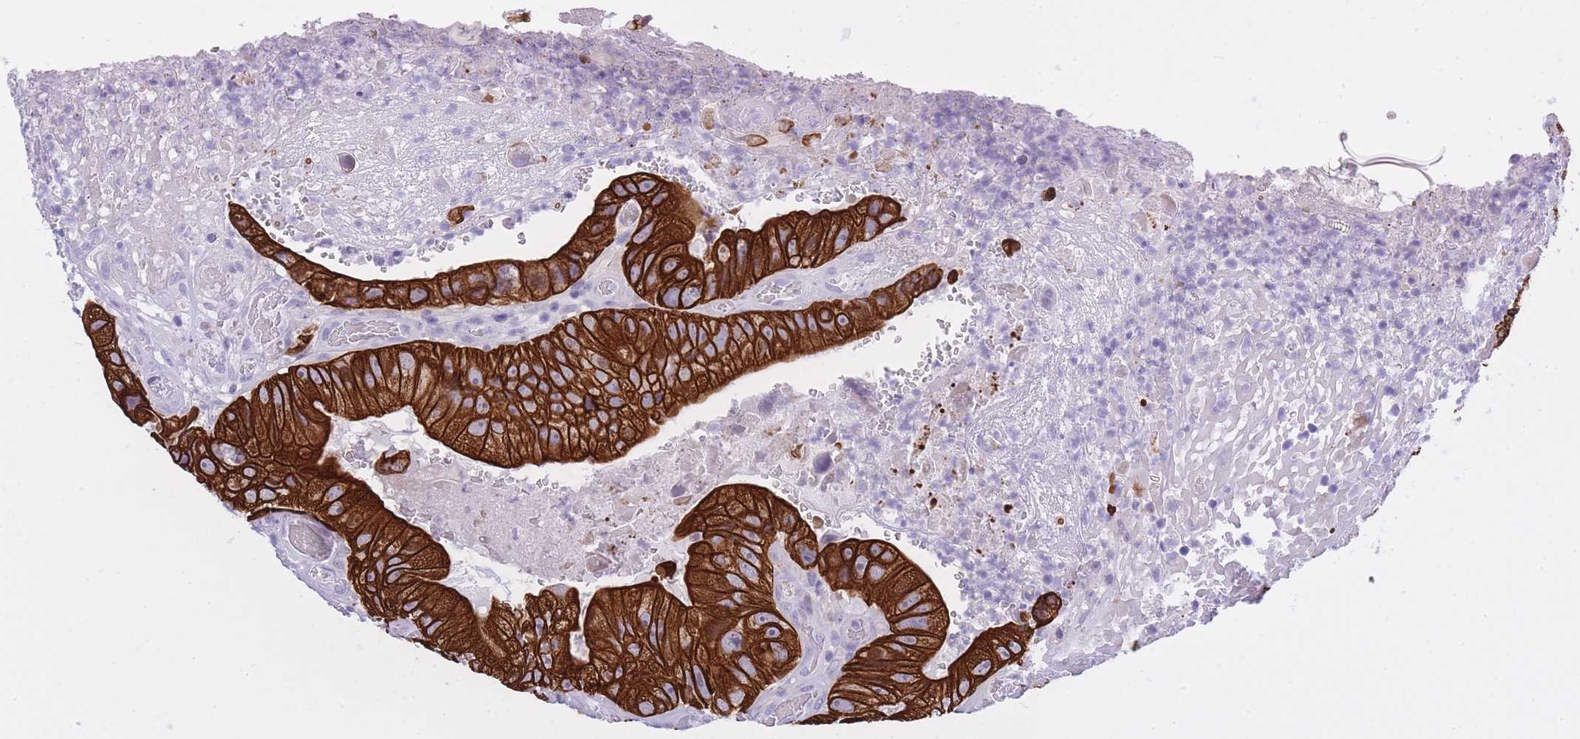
{"staining": {"intensity": "strong", "quantity": ">75%", "location": "cytoplasmic/membranous"}, "tissue": "colorectal cancer", "cell_type": "Tumor cells", "image_type": "cancer", "snomed": [{"axis": "morphology", "description": "Adenocarcinoma, NOS"}, {"axis": "topography", "description": "Colon"}], "caption": "Immunohistochemistry (DAB (3,3'-diaminobenzidine)) staining of human colorectal cancer demonstrates strong cytoplasmic/membranous protein expression in about >75% of tumor cells.", "gene": "RADX", "patient": {"sex": "female", "age": 86}}